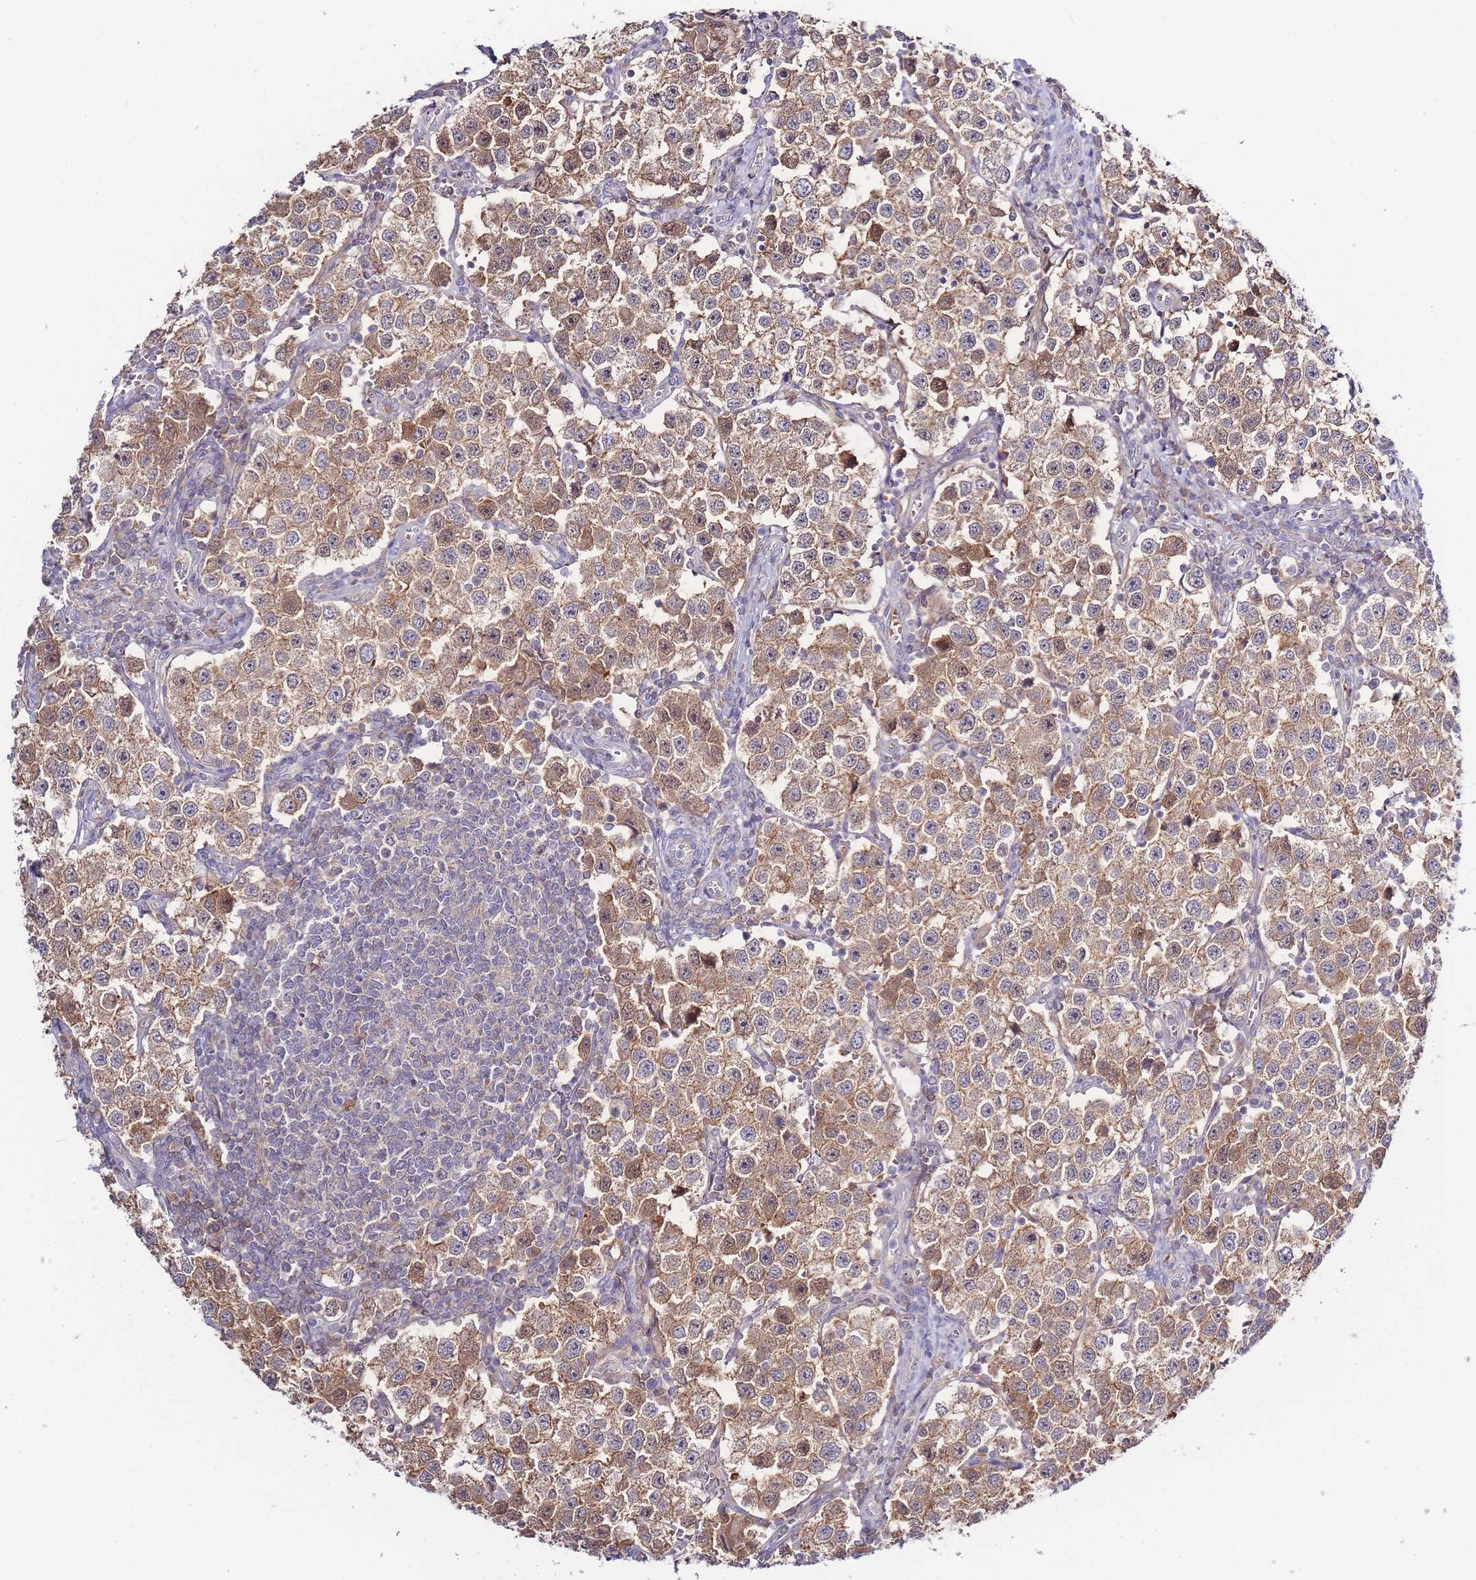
{"staining": {"intensity": "moderate", "quantity": ">75%", "location": "cytoplasmic/membranous"}, "tissue": "testis cancer", "cell_type": "Tumor cells", "image_type": "cancer", "snomed": [{"axis": "morphology", "description": "Seminoma, NOS"}, {"axis": "topography", "description": "Testis"}], "caption": "Protein staining by immunohistochemistry (IHC) reveals moderate cytoplasmic/membranous expression in approximately >75% of tumor cells in testis seminoma.", "gene": "SPHKAP", "patient": {"sex": "male", "age": 37}}